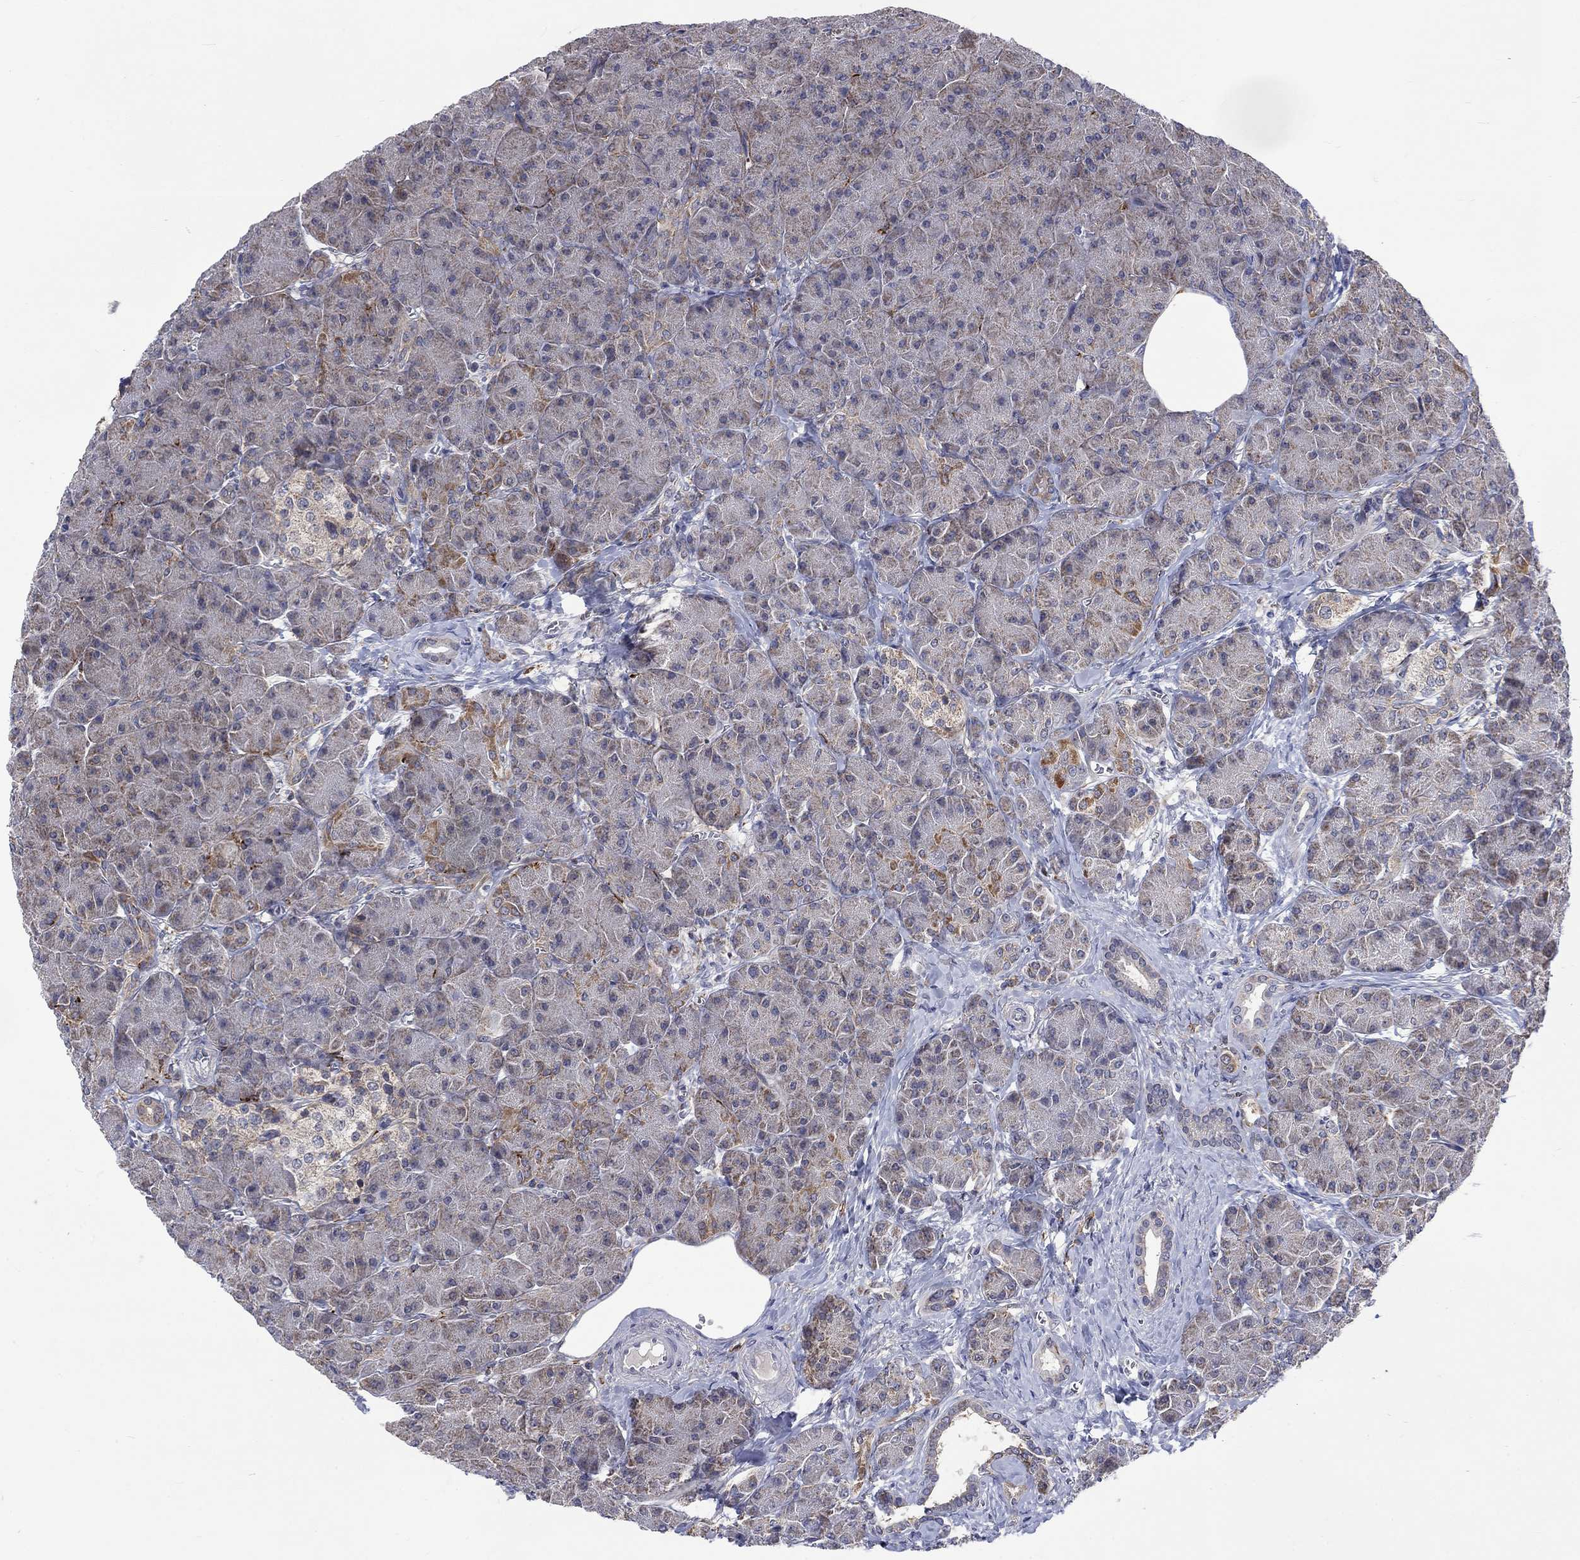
{"staining": {"intensity": "moderate", "quantity": "25%-75%", "location": "cytoplasmic/membranous"}, "tissue": "pancreas", "cell_type": "Exocrine glandular cells", "image_type": "normal", "snomed": [{"axis": "morphology", "description": "Normal tissue, NOS"}, {"axis": "topography", "description": "Pancreas"}], "caption": "This image shows immunohistochemistry (IHC) staining of normal pancreas, with medium moderate cytoplasmic/membranous staining in about 25%-75% of exocrine glandular cells.", "gene": "SLC35F2", "patient": {"sex": "male", "age": 61}}